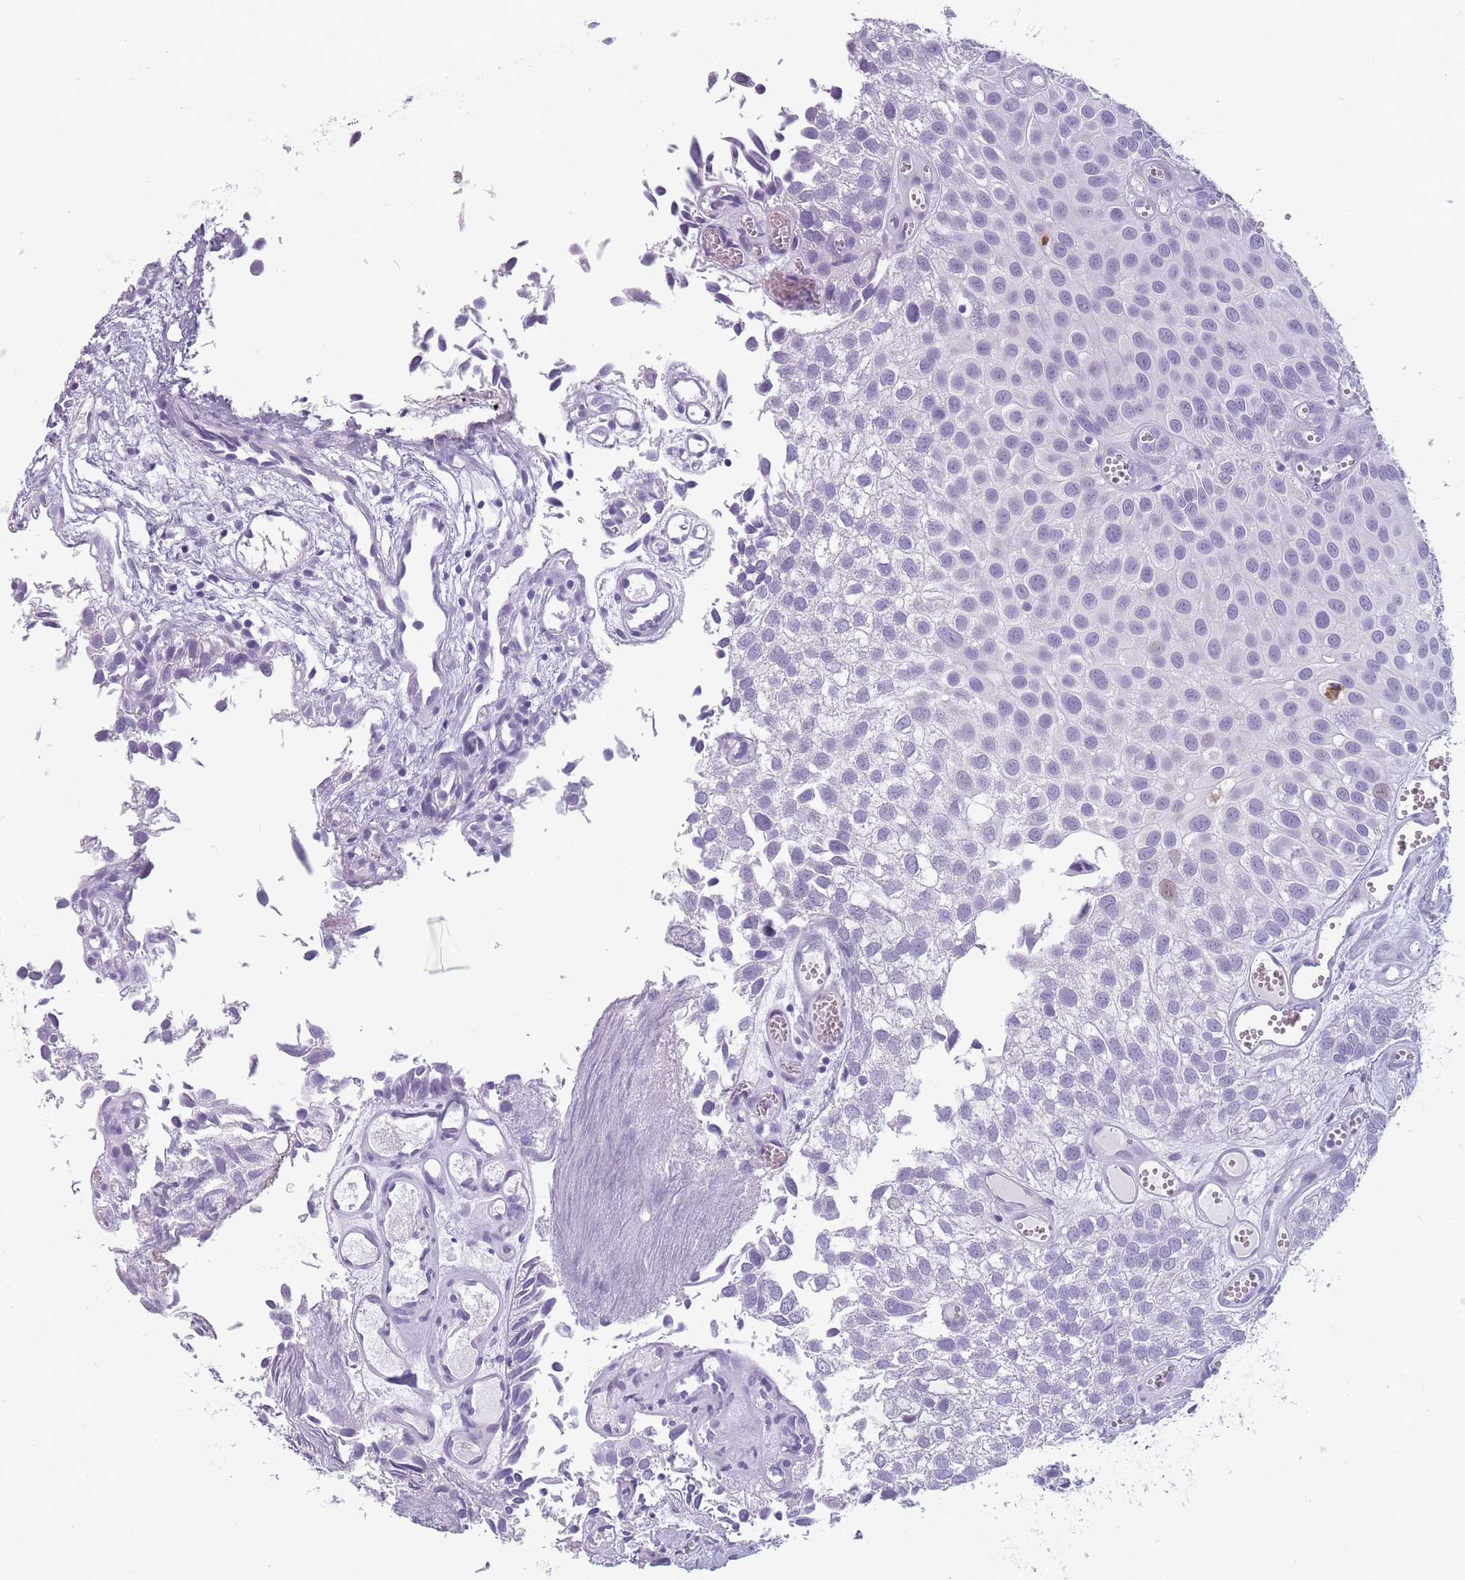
{"staining": {"intensity": "negative", "quantity": "none", "location": "none"}, "tissue": "urothelial cancer", "cell_type": "Tumor cells", "image_type": "cancer", "snomed": [{"axis": "morphology", "description": "Urothelial carcinoma, Low grade"}, {"axis": "topography", "description": "Urinary bladder"}], "caption": "Immunohistochemical staining of urothelial cancer displays no significant positivity in tumor cells. (Stains: DAB immunohistochemistry with hematoxylin counter stain, Microscopy: brightfield microscopy at high magnification).", "gene": "CCNO", "patient": {"sex": "male", "age": 88}}